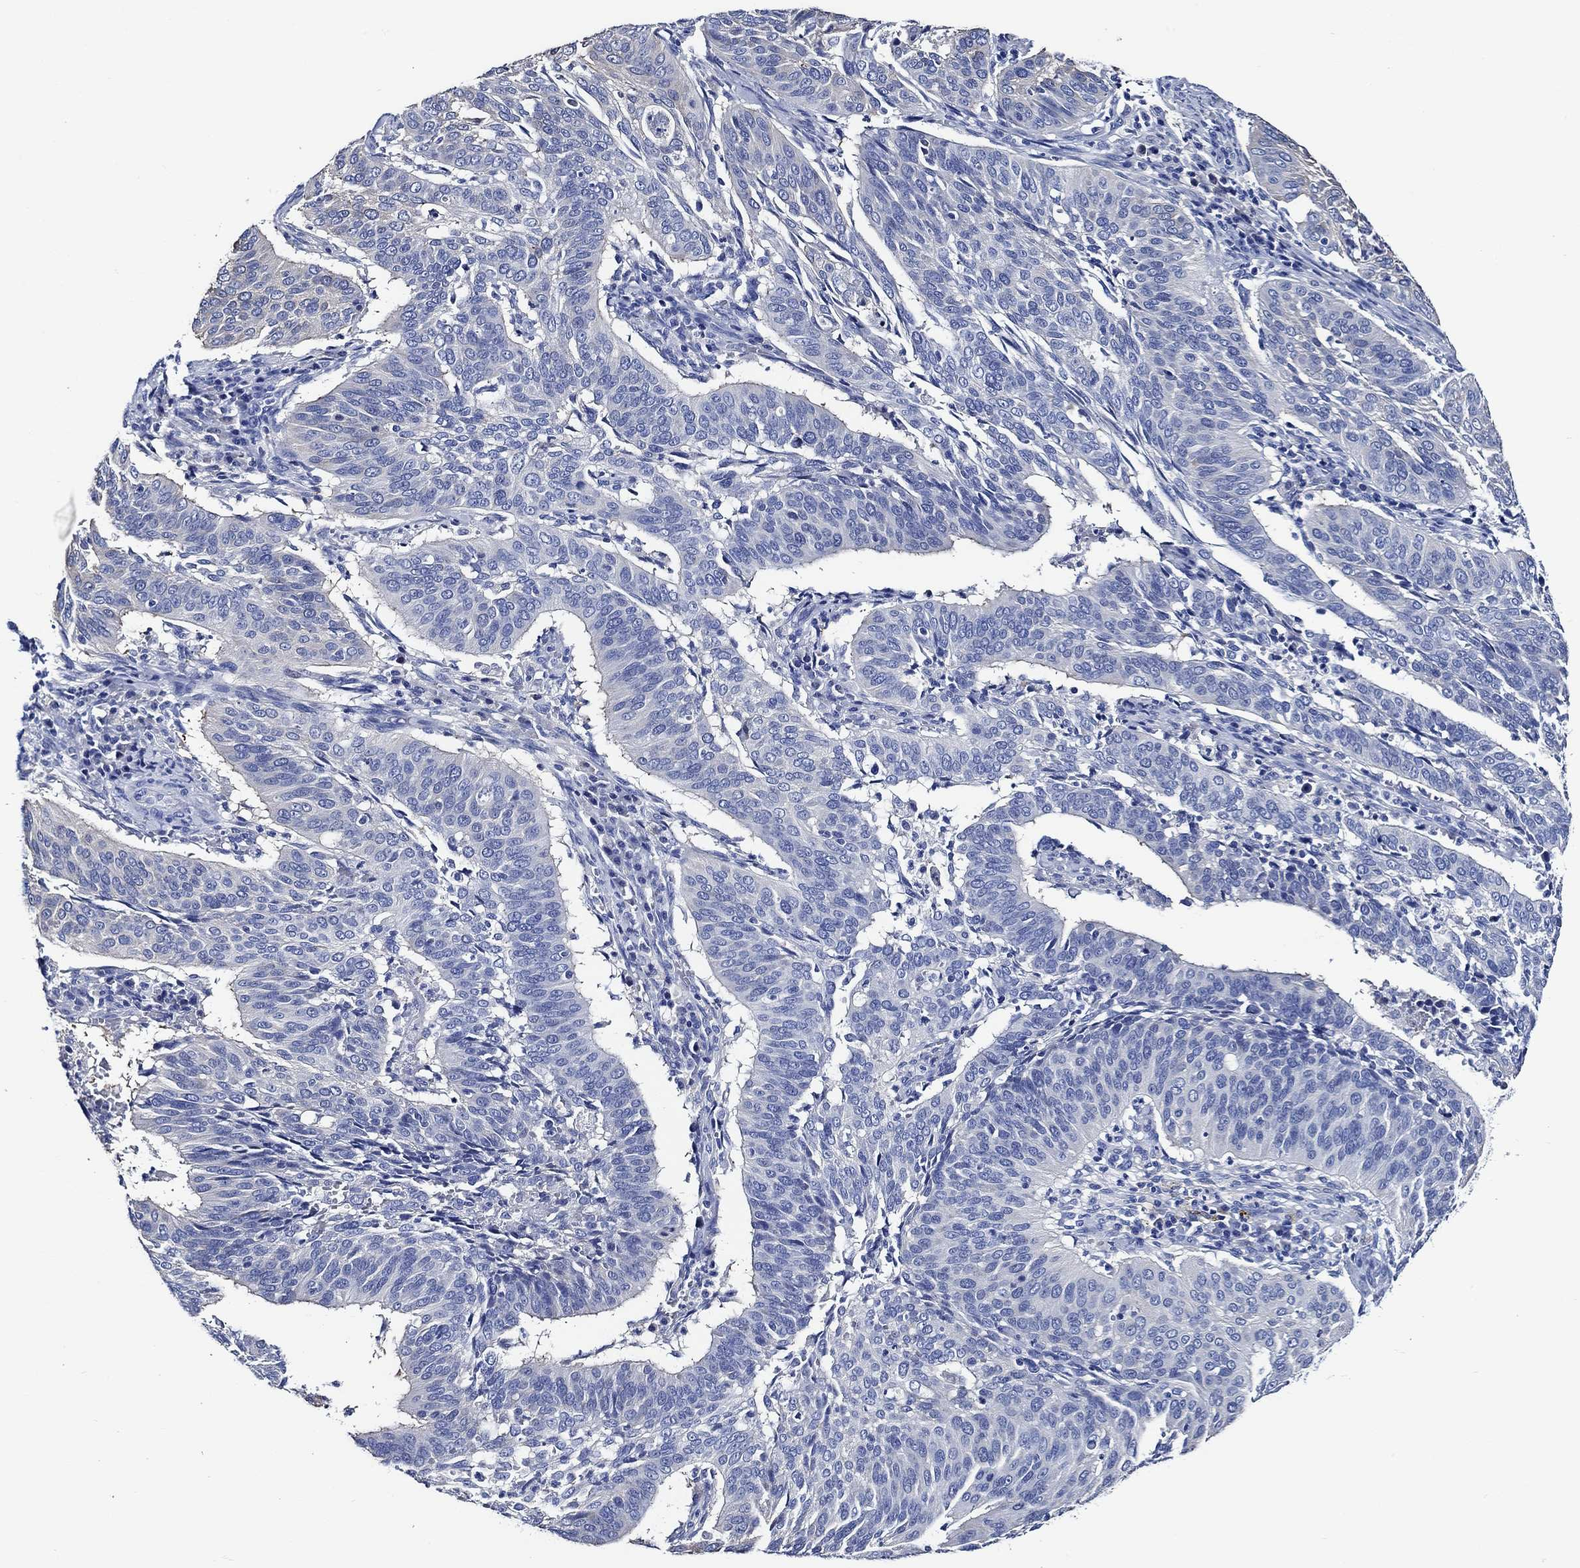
{"staining": {"intensity": "negative", "quantity": "none", "location": "none"}, "tissue": "cervical cancer", "cell_type": "Tumor cells", "image_type": "cancer", "snomed": [{"axis": "morphology", "description": "Normal tissue, NOS"}, {"axis": "morphology", "description": "Squamous cell carcinoma, NOS"}, {"axis": "topography", "description": "Cervix"}], "caption": "Tumor cells show no significant staining in cervical squamous cell carcinoma.", "gene": "WDR62", "patient": {"sex": "female", "age": 39}}